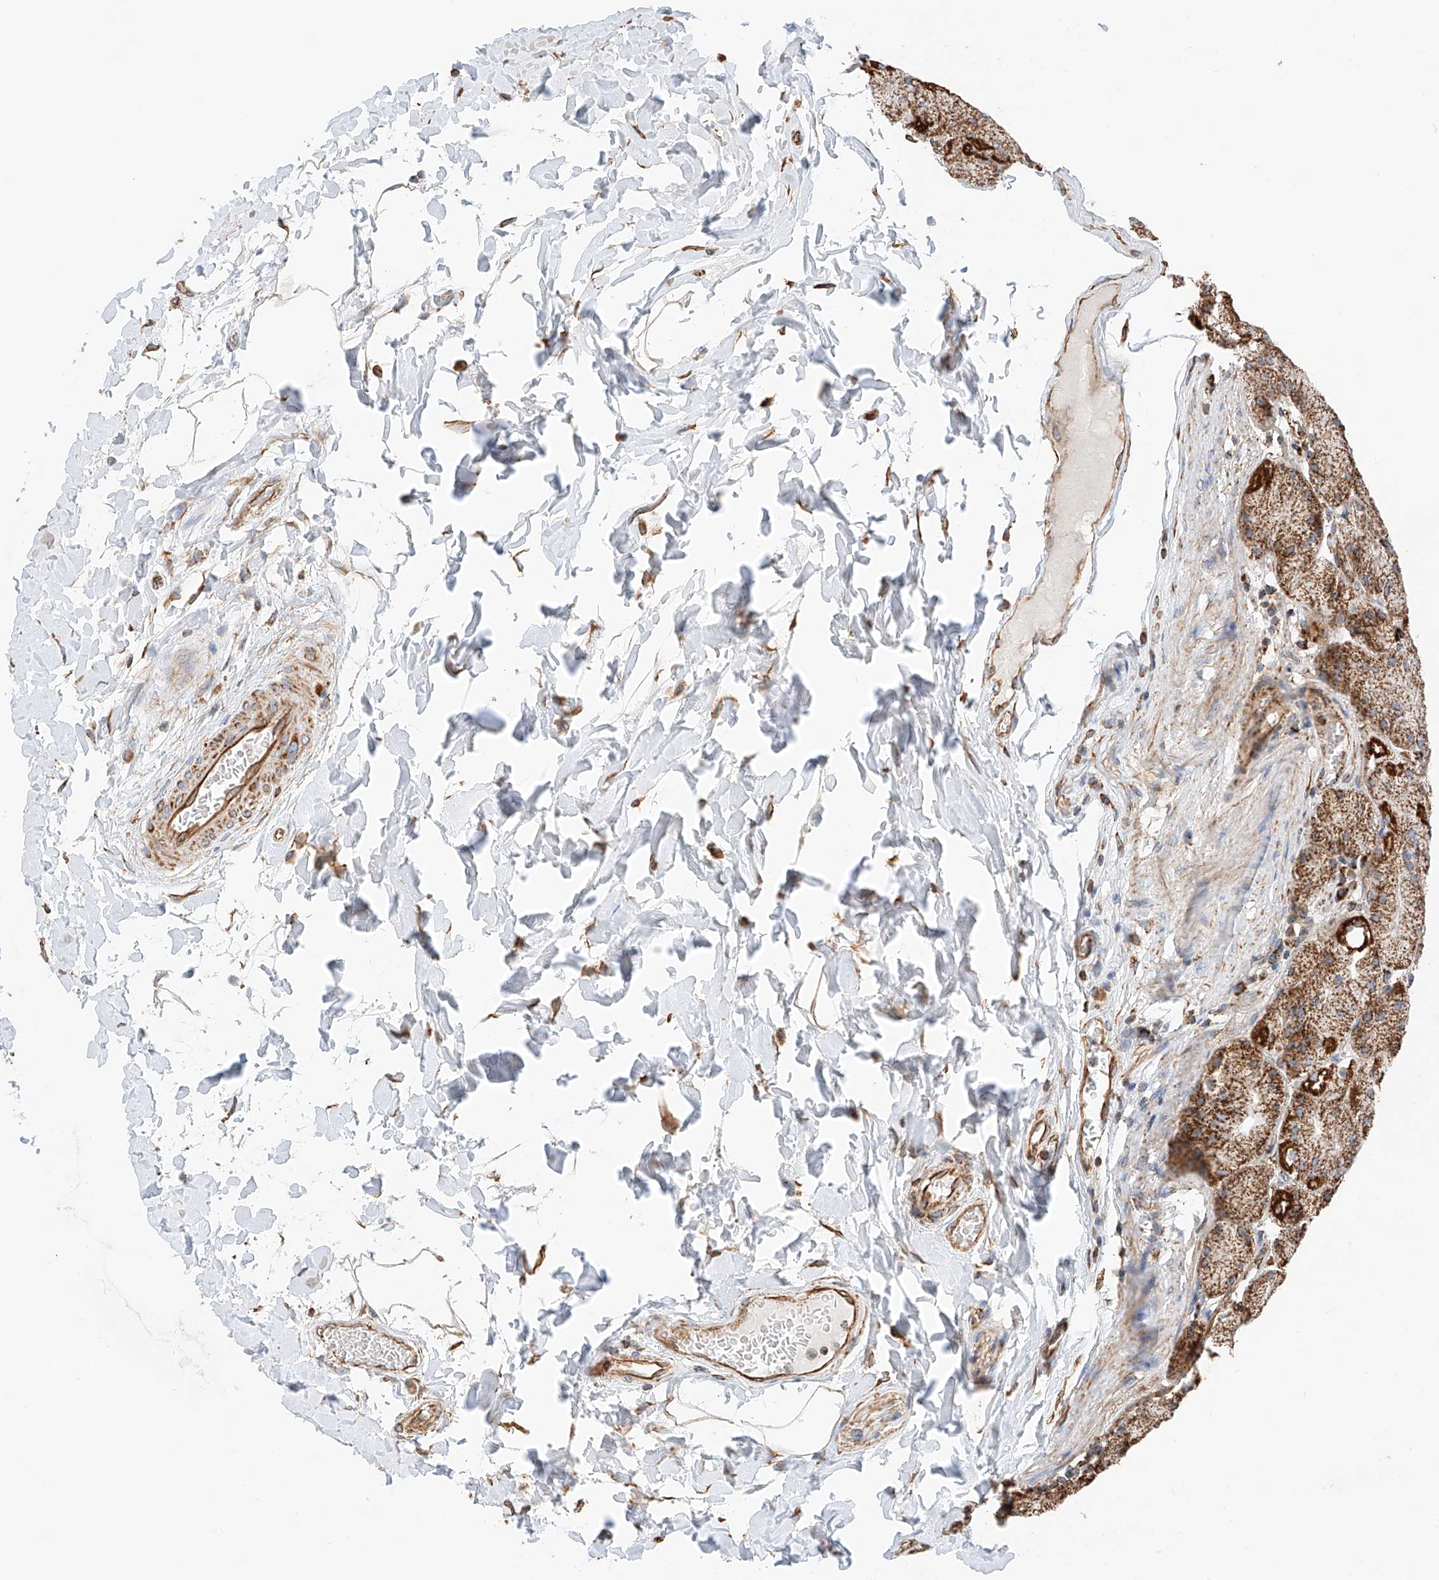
{"staining": {"intensity": "strong", "quantity": ">75%", "location": "cytoplasmic/membranous"}, "tissue": "stomach", "cell_type": "Glandular cells", "image_type": "normal", "snomed": [{"axis": "morphology", "description": "Normal tissue, NOS"}, {"axis": "topography", "description": "Stomach, upper"}], "caption": "Brown immunohistochemical staining in benign human stomach shows strong cytoplasmic/membranous positivity in approximately >75% of glandular cells. (brown staining indicates protein expression, while blue staining denotes nuclei).", "gene": "NDUFV3", "patient": {"sex": "female", "age": 56}}